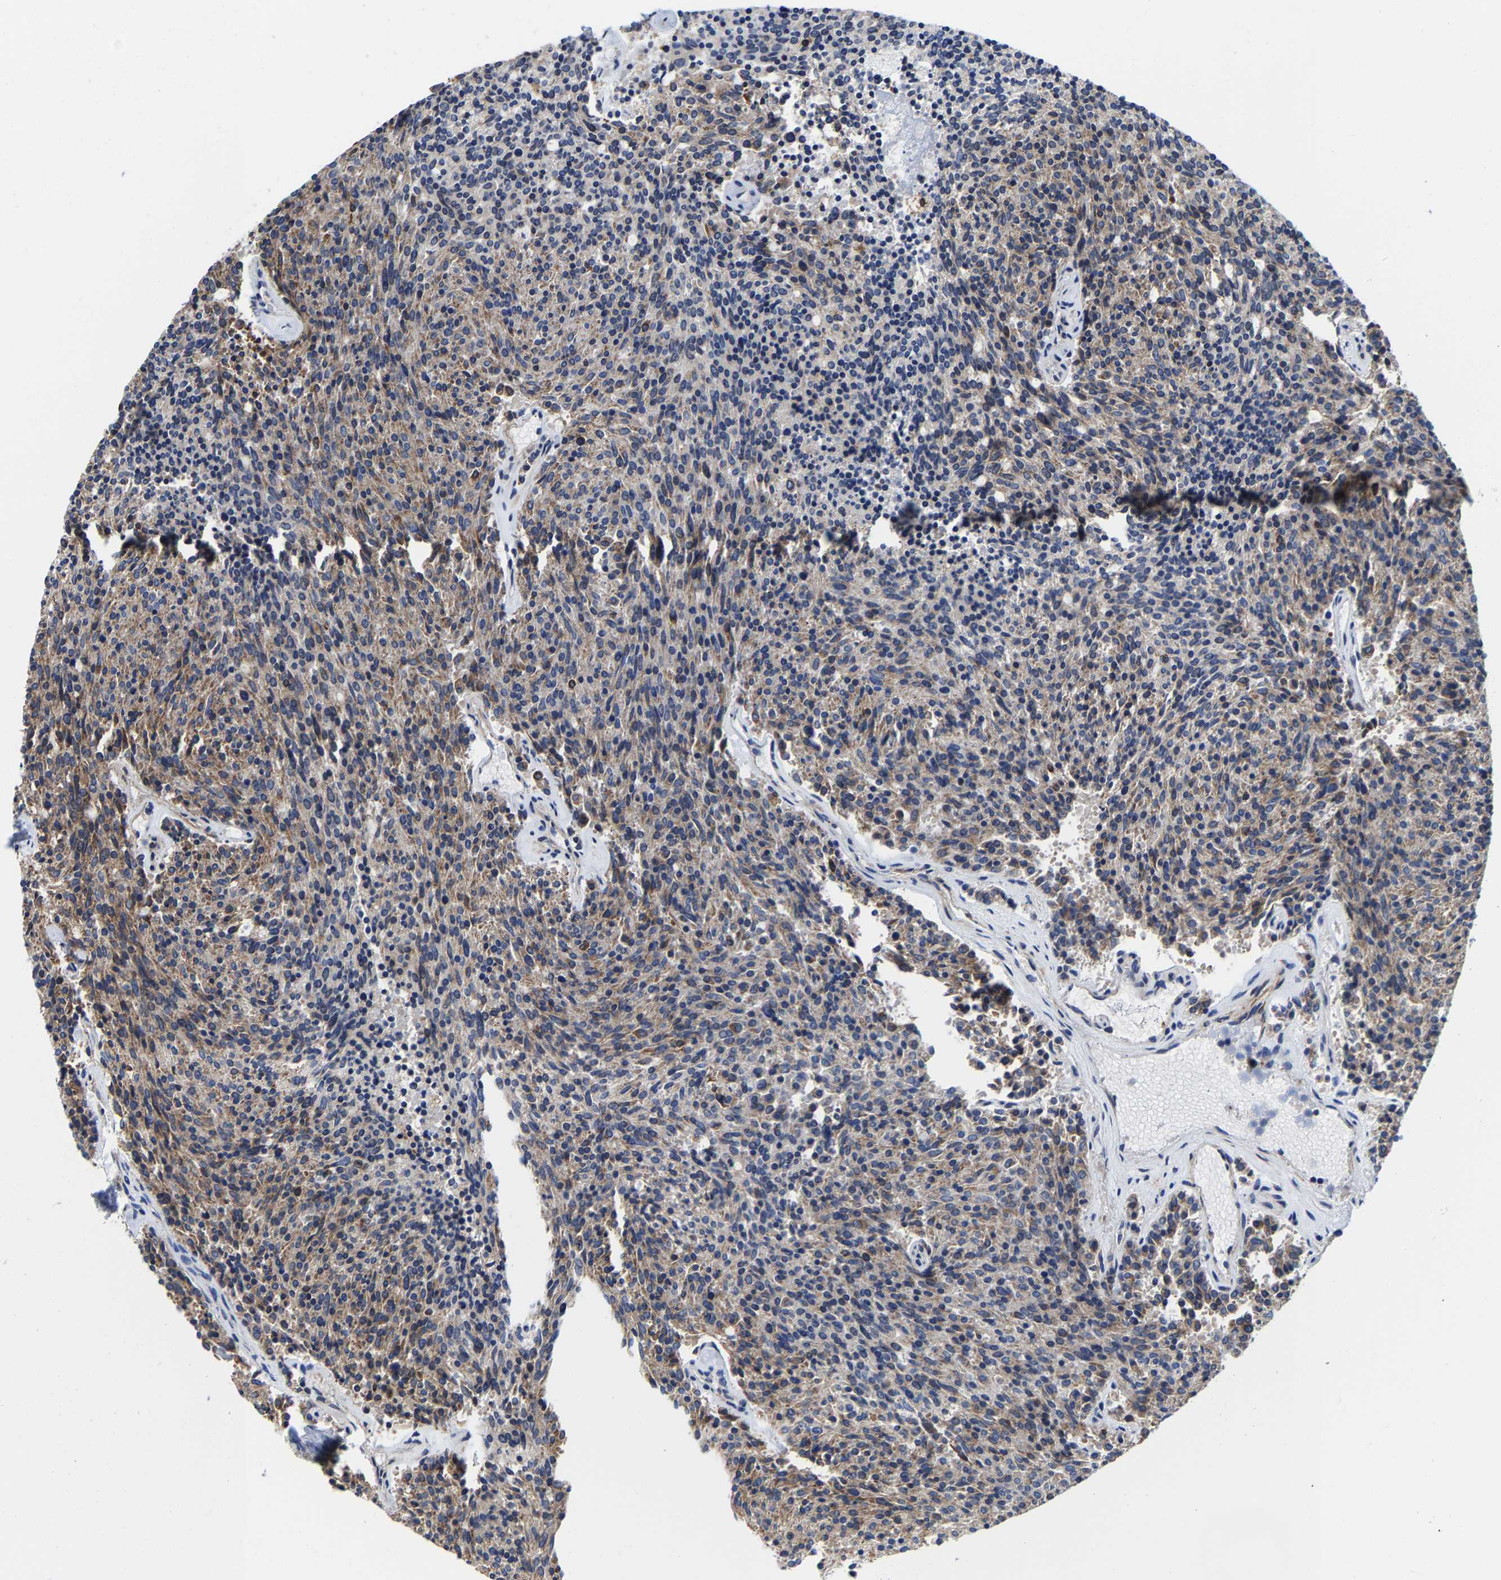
{"staining": {"intensity": "moderate", "quantity": "25%-75%", "location": "cytoplasmic/membranous"}, "tissue": "carcinoid", "cell_type": "Tumor cells", "image_type": "cancer", "snomed": [{"axis": "morphology", "description": "Carcinoid, malignant, NOS"}, {"axis": "topography", "description": "Pancreas"}], "caption": "Carcinoid was stained to show a protein in brown. There is medium levels of moderate cytoplasmic/membranous staining in approximately 25%-75% of tumor cells.", "gene": "PFKFB3", "patient": {"sex": "female", "age": 54}}